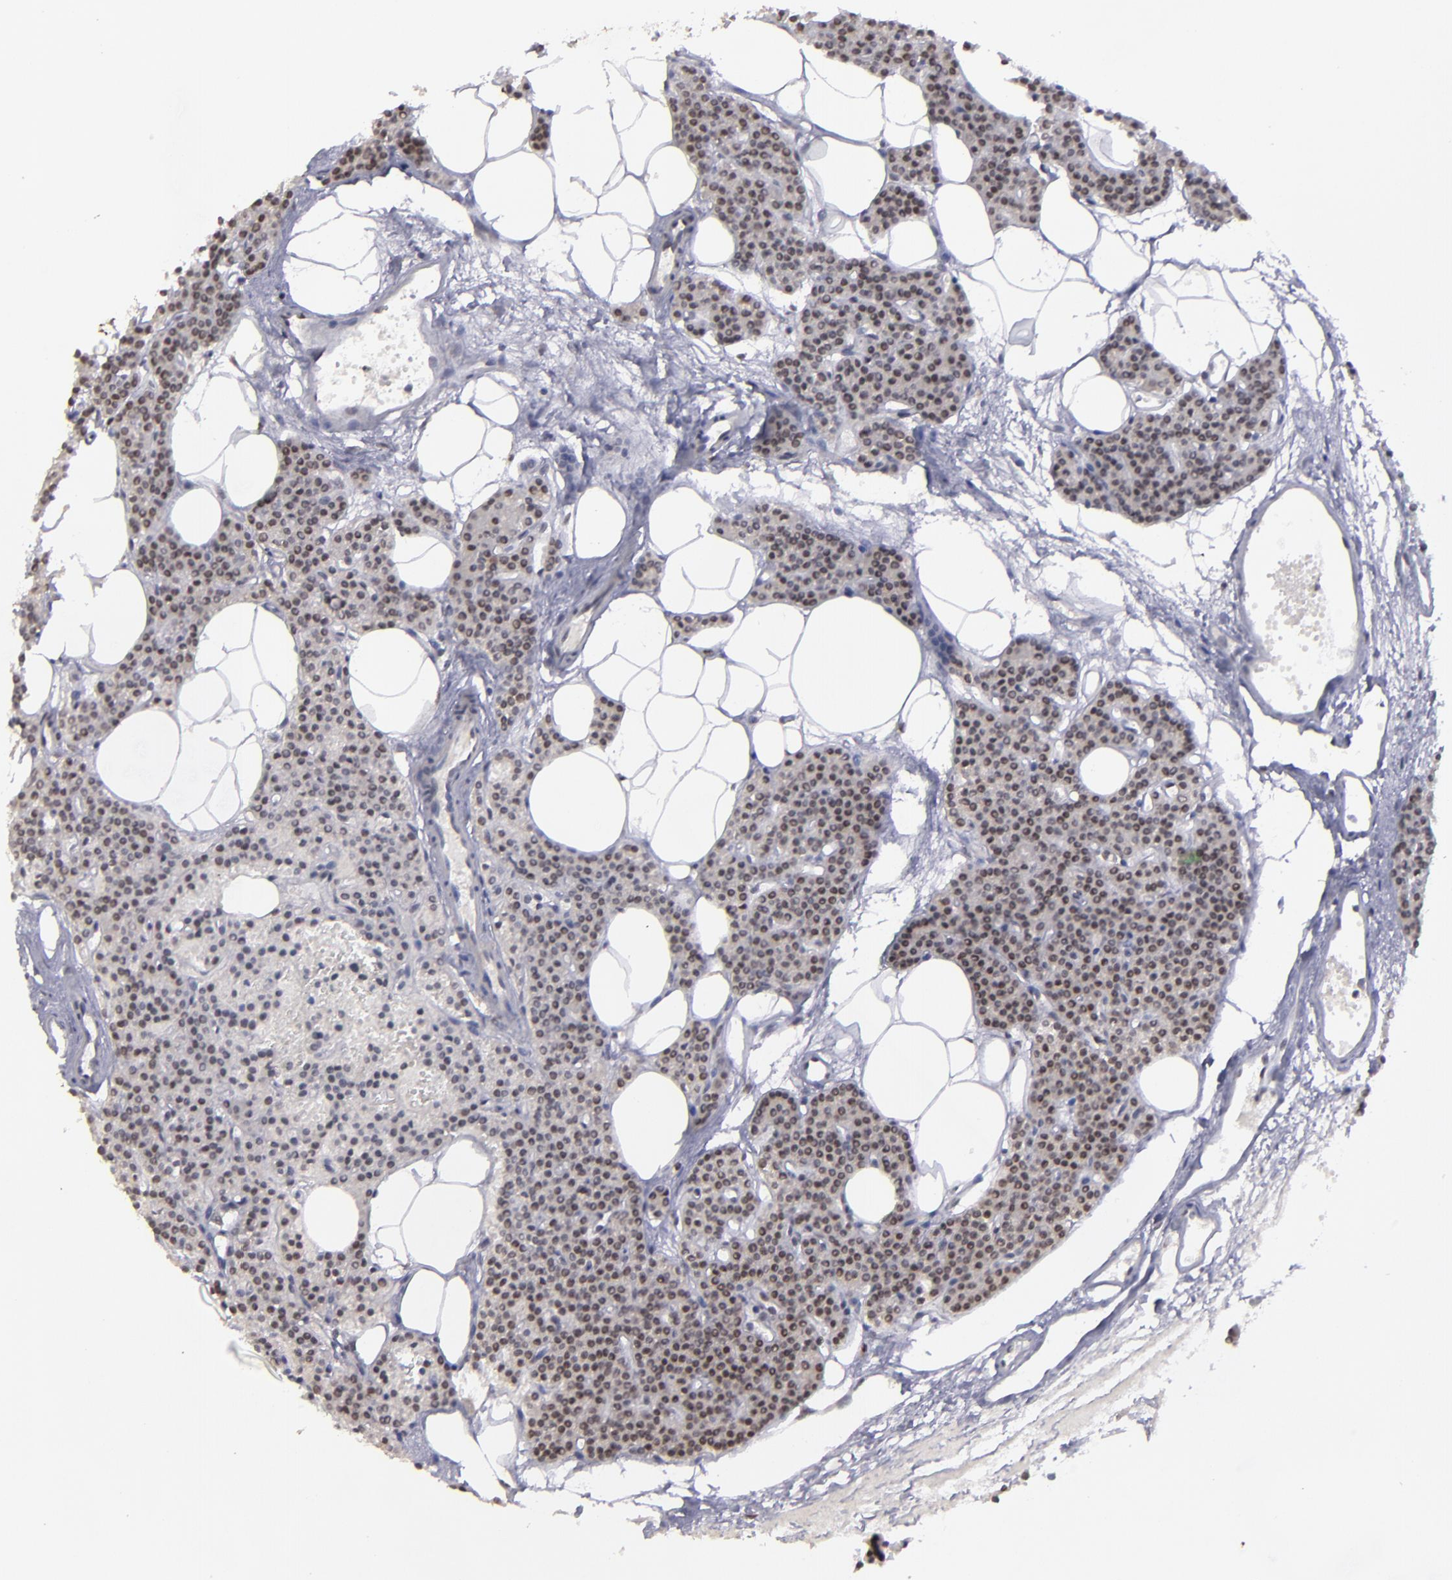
{"staining": {"intensity": "weak", "quantity": ">75%", "location": "nuclear"}, "tissue": "parathyroid gland", "cell_type": "Glandular cells", "image_type": "normal", "snomed": [{"axis": "morphology", "description": "Normal tissue, NOS"}, {"axis": "topography", "description": "Parathyroid gland"}], "caption": "About >75% of glandular cells in normal human parathyroid gland display weak nuclear protein expression as visualized by brown immunohistochemical staining.", "gene": "RREB1", "patient": {"sex": "male", "age": 24}}